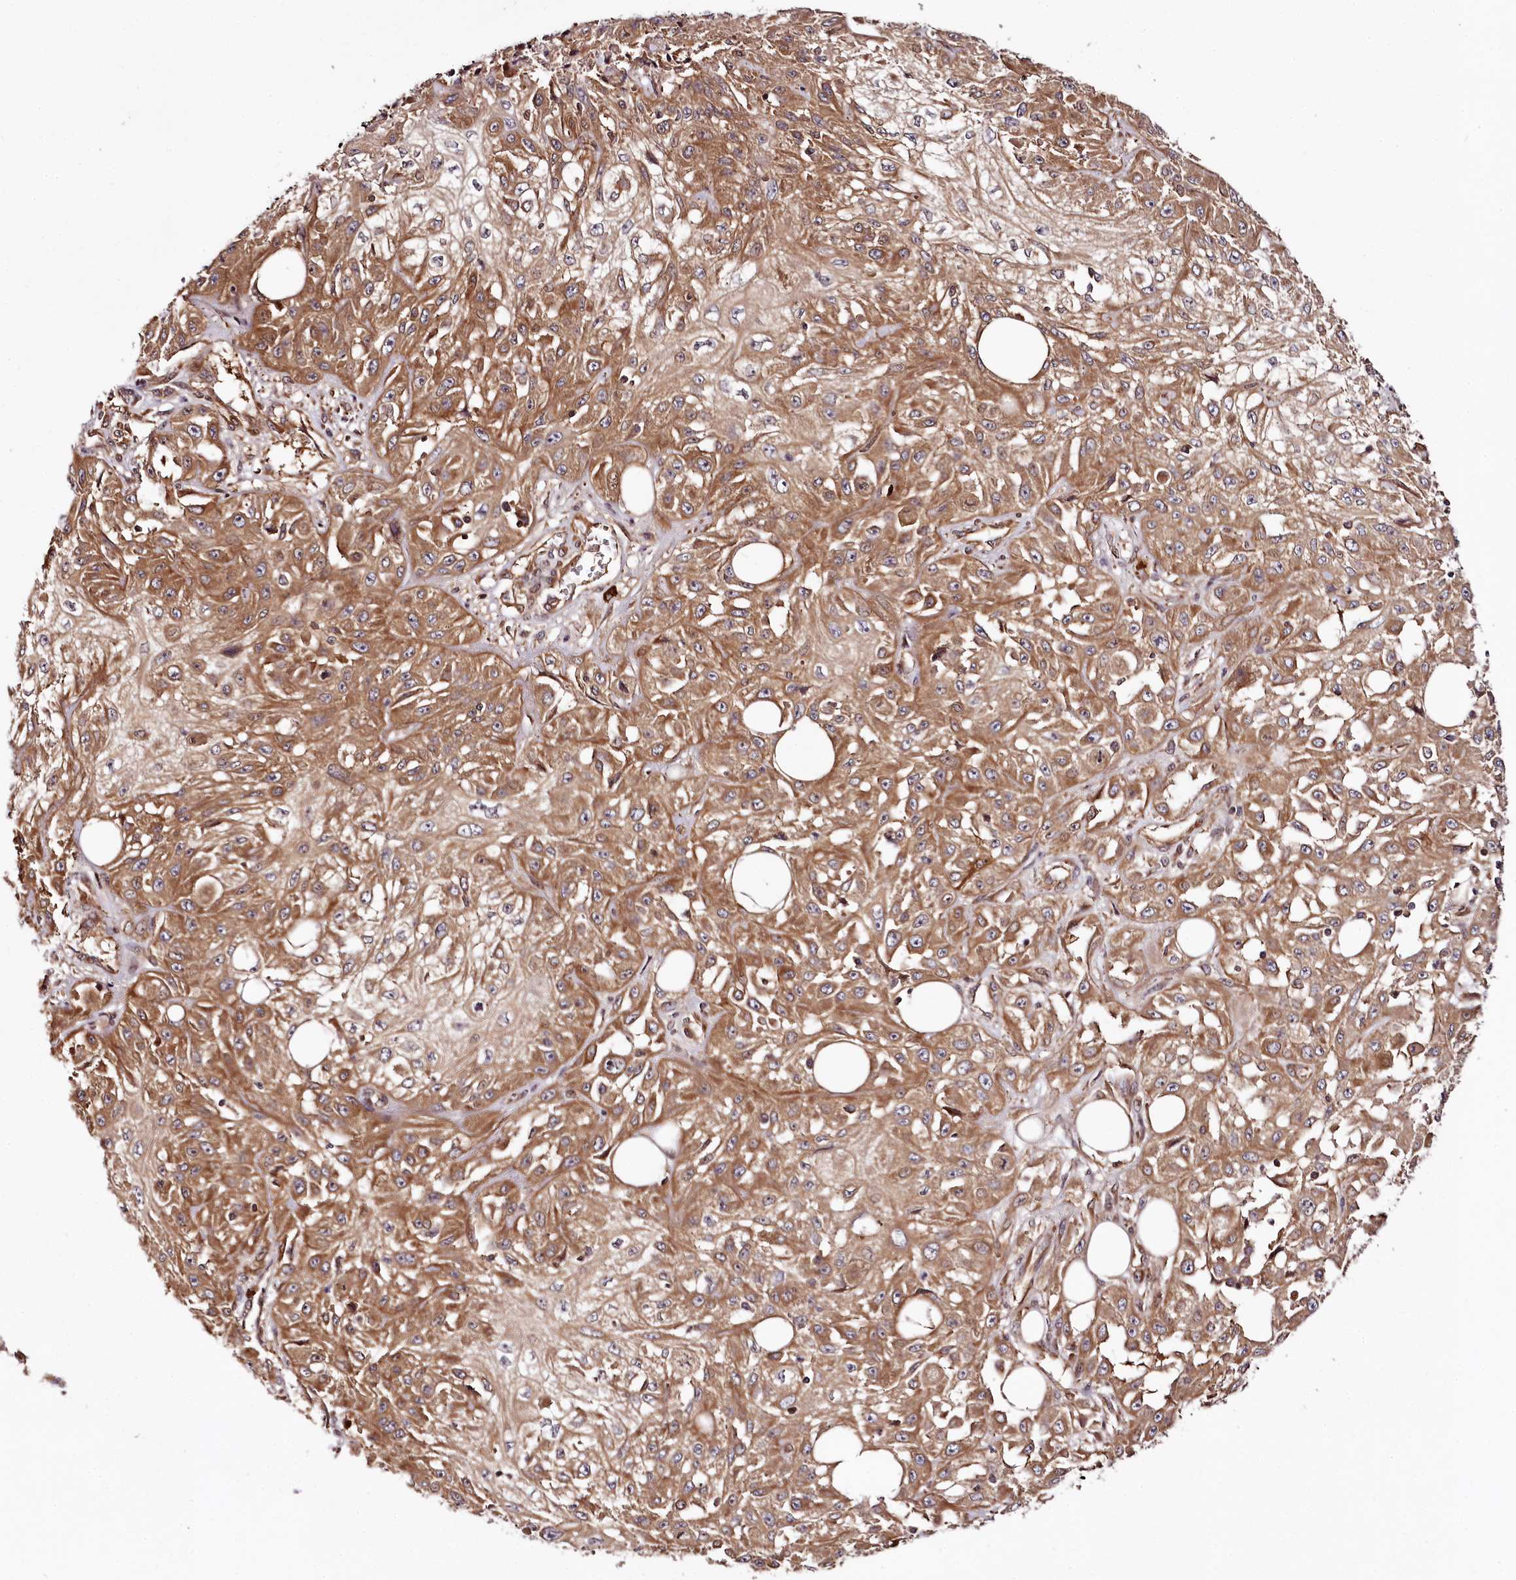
{"staining": {"intensity": "moderate", "quantity": ">75%", "location": "cytoplasmic/membranous"}, "tissue": "skin cancer", "cell_type": "Tumor cells", "image_type": "cancer", "snomed": [{"axis": "morphology", "description": "Squamous cell carcinoma, NOS"}, {"axis": "morphology", "description": "Squamous cell carcinoma, metastatic, NOS"}, {"axis": "topography", "description": "Skin"}, {"axis": "topography", "description": "Lymph node"}], "caption": "A medium amount of moderate cytoplasmic/membranous expression is identified in about >75% of tumor cells in skin squamous cell carcinoma tissue.", "gene": "TARS1", "patient": {"sex": "male", "age": 75}}